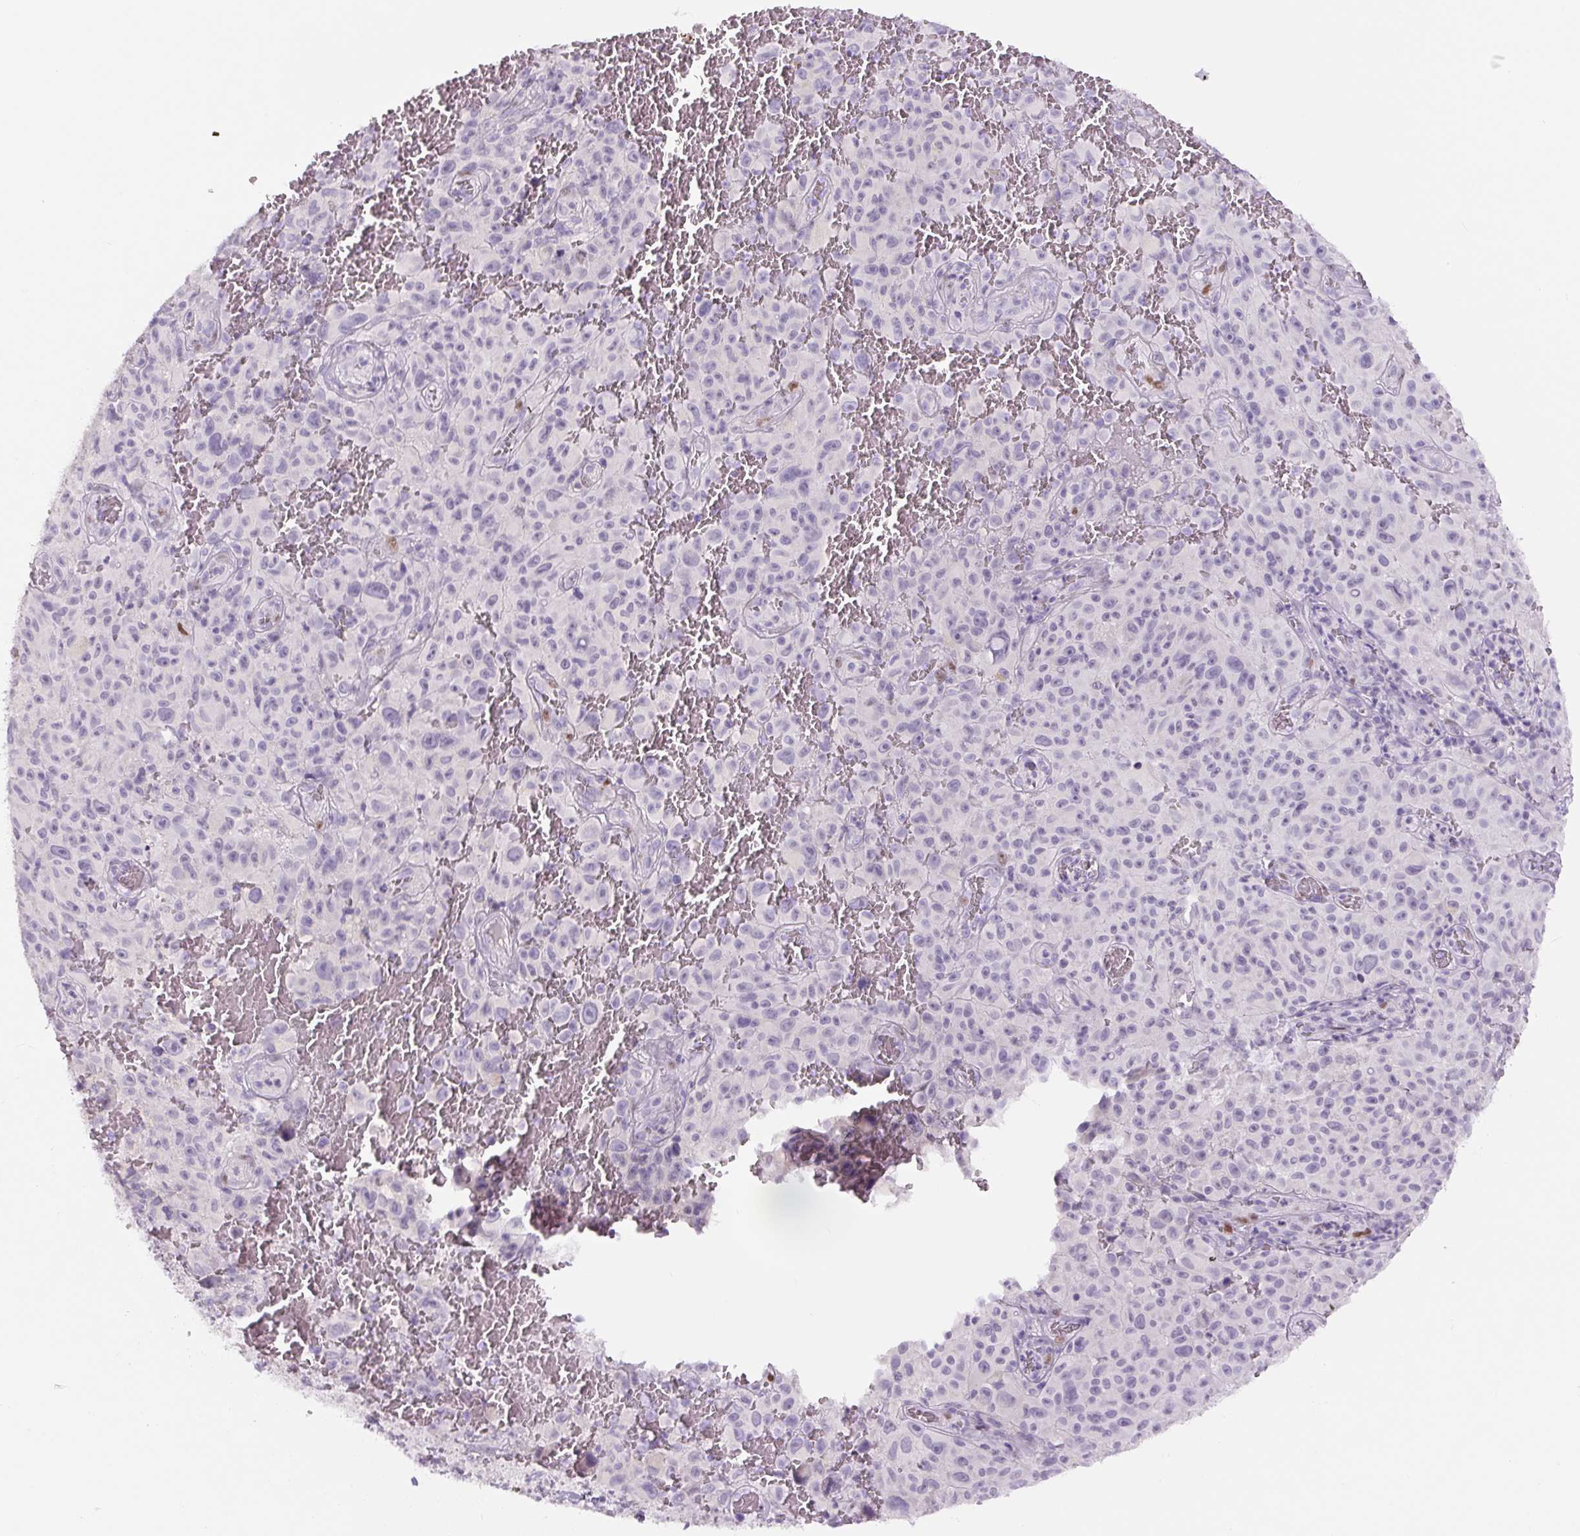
{"staining": {"intensity": "negative", "quantity": "none", "location": "none"}, "tissue": "melanoma", "cell_type": "Tumor cells", "image_type": "cancer", "snomed": [{"axis": "morphology", "description": "Malignant melanoma, NOS"}, {"axis": "topography", "description": "Skin"}], "caption": "DAB immunohistochemical staining of melanoma exhibits no significant positivity in tumor cells.", "gene": "SIX1", "patient": {"sex": "female", "age": 82}}